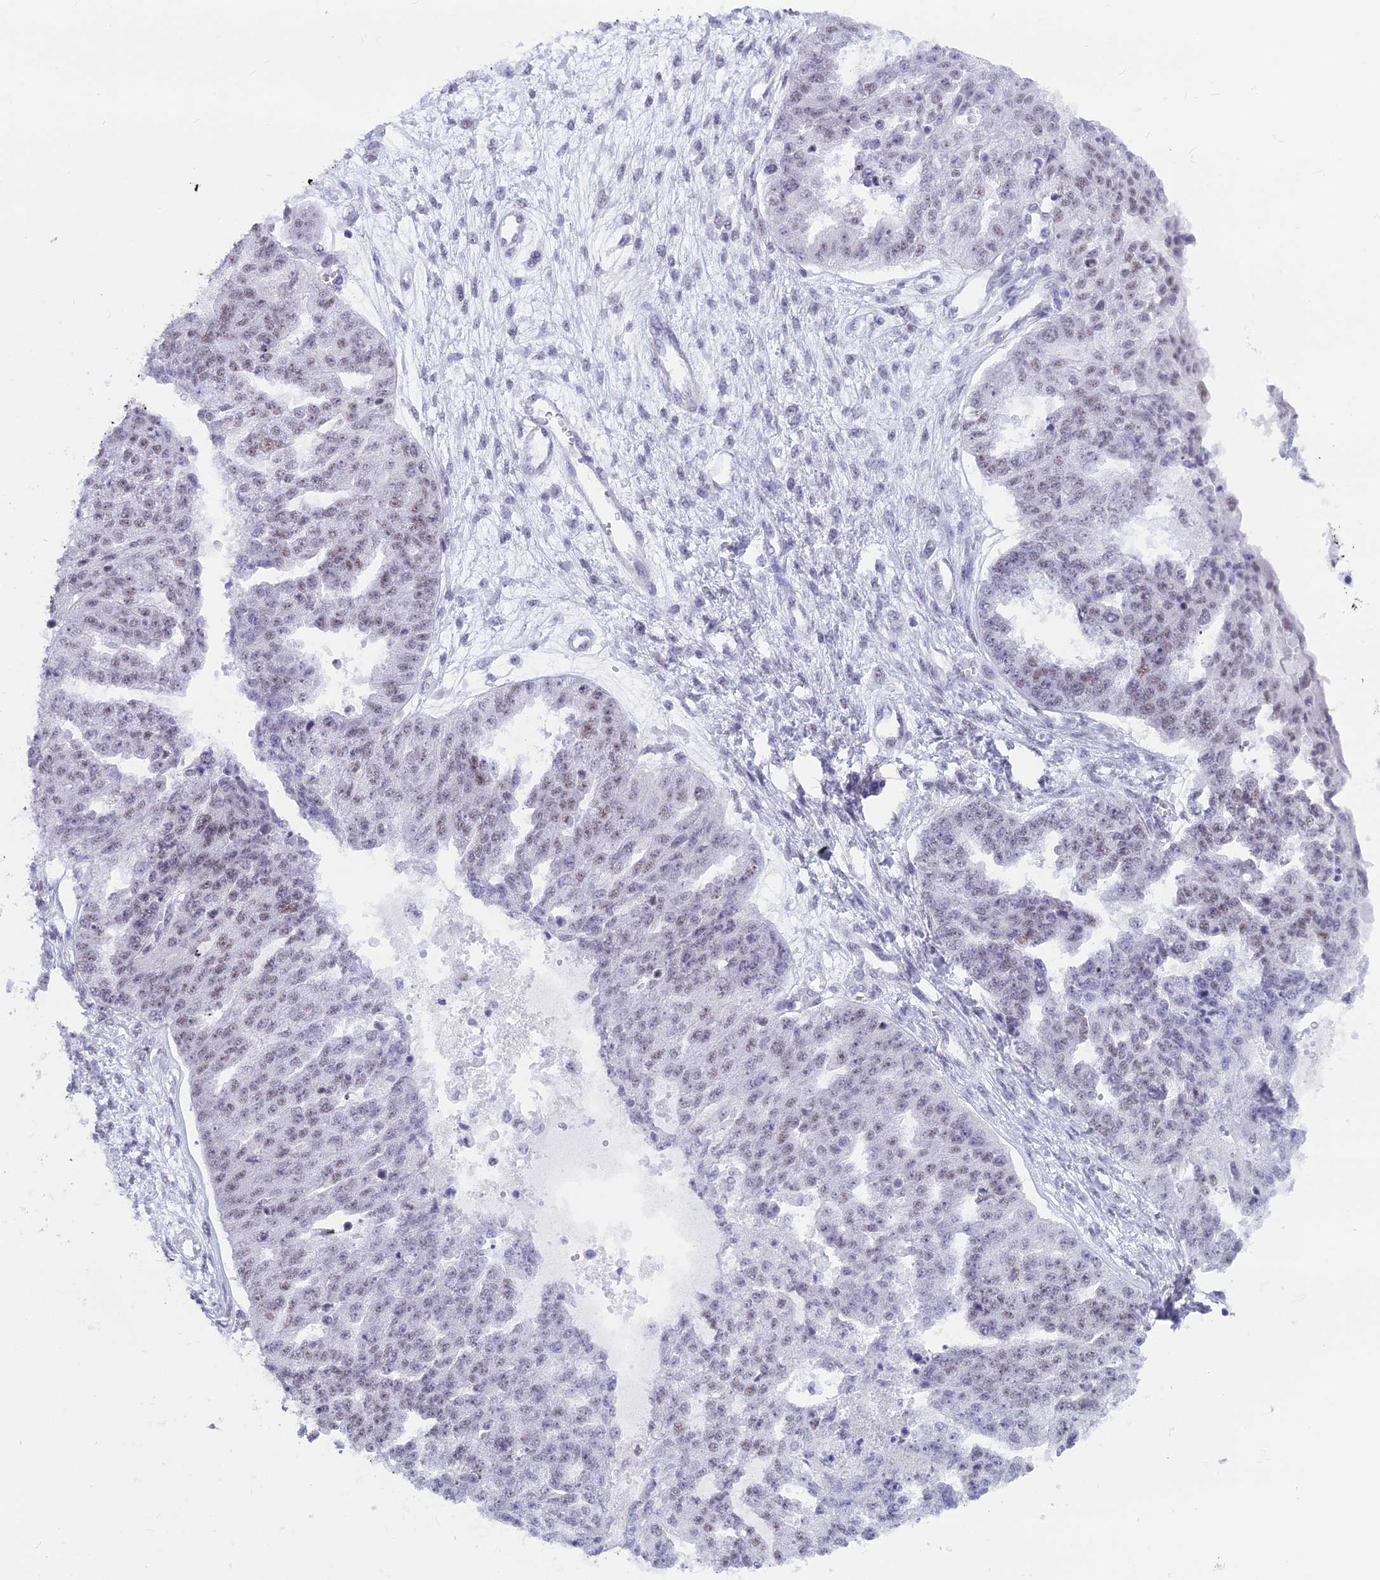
{"staining": {"intensity": "weak", "quantity": "25%-75%", "location": "nuclear"}, "tissue": "ovarian cancer", "cell_type": "Tumor cells", "image_type": "cancer", "snomed": [{"axis": "morphology", "description": "Cystadenocarcinoma, serous, NOS"}, {"axis": "topography", "description": "Ovary"}], "caption": "Protein expression analysis of human serous cystadenocarcinoma (ovarian) reveals weak nuclear positivity in about 25%-75% of tumor cells.", "gene": "SRSF5", "patient": {"sex": "female", "age": 58}}